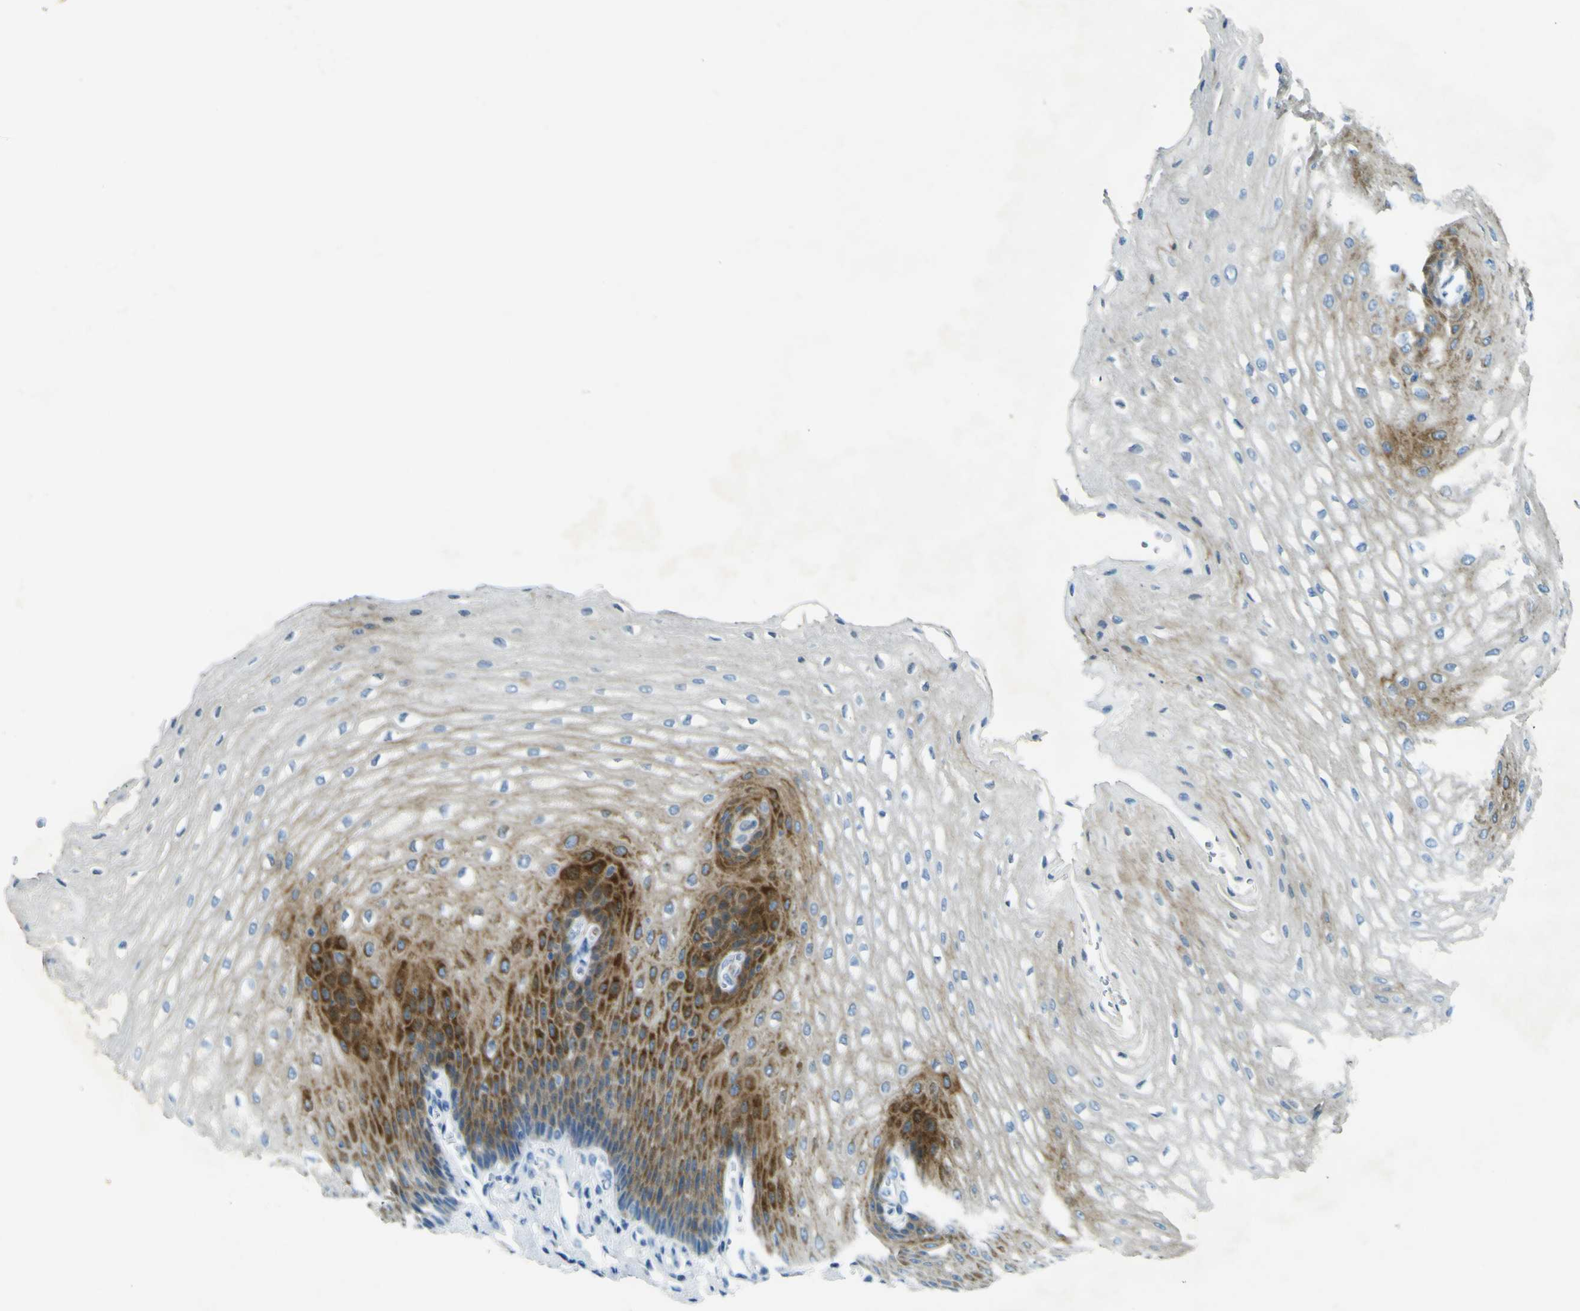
{"staining": {"intensity": "strong", "quantity": "25%-75%", "location": "cytoplasmic/membranous"}, "tissue": "esophagus", "cell_type": "Squamous epithelial cells", "image_type": "normal", "snomed": [{"axis": "morphology", "description": "Normal tissue, NOS"}, {"axis": "topography", "description": "Esophagus"}], "caption": "DAB immunohistochemical staining of normal human esophagus demonstrates strong cytoplasmic/membranous protein expression in approximately 25%-75% of squamous epithelial cells.", "gene": "SORCS1", "patient": {"sex": "male", "age": 54}}